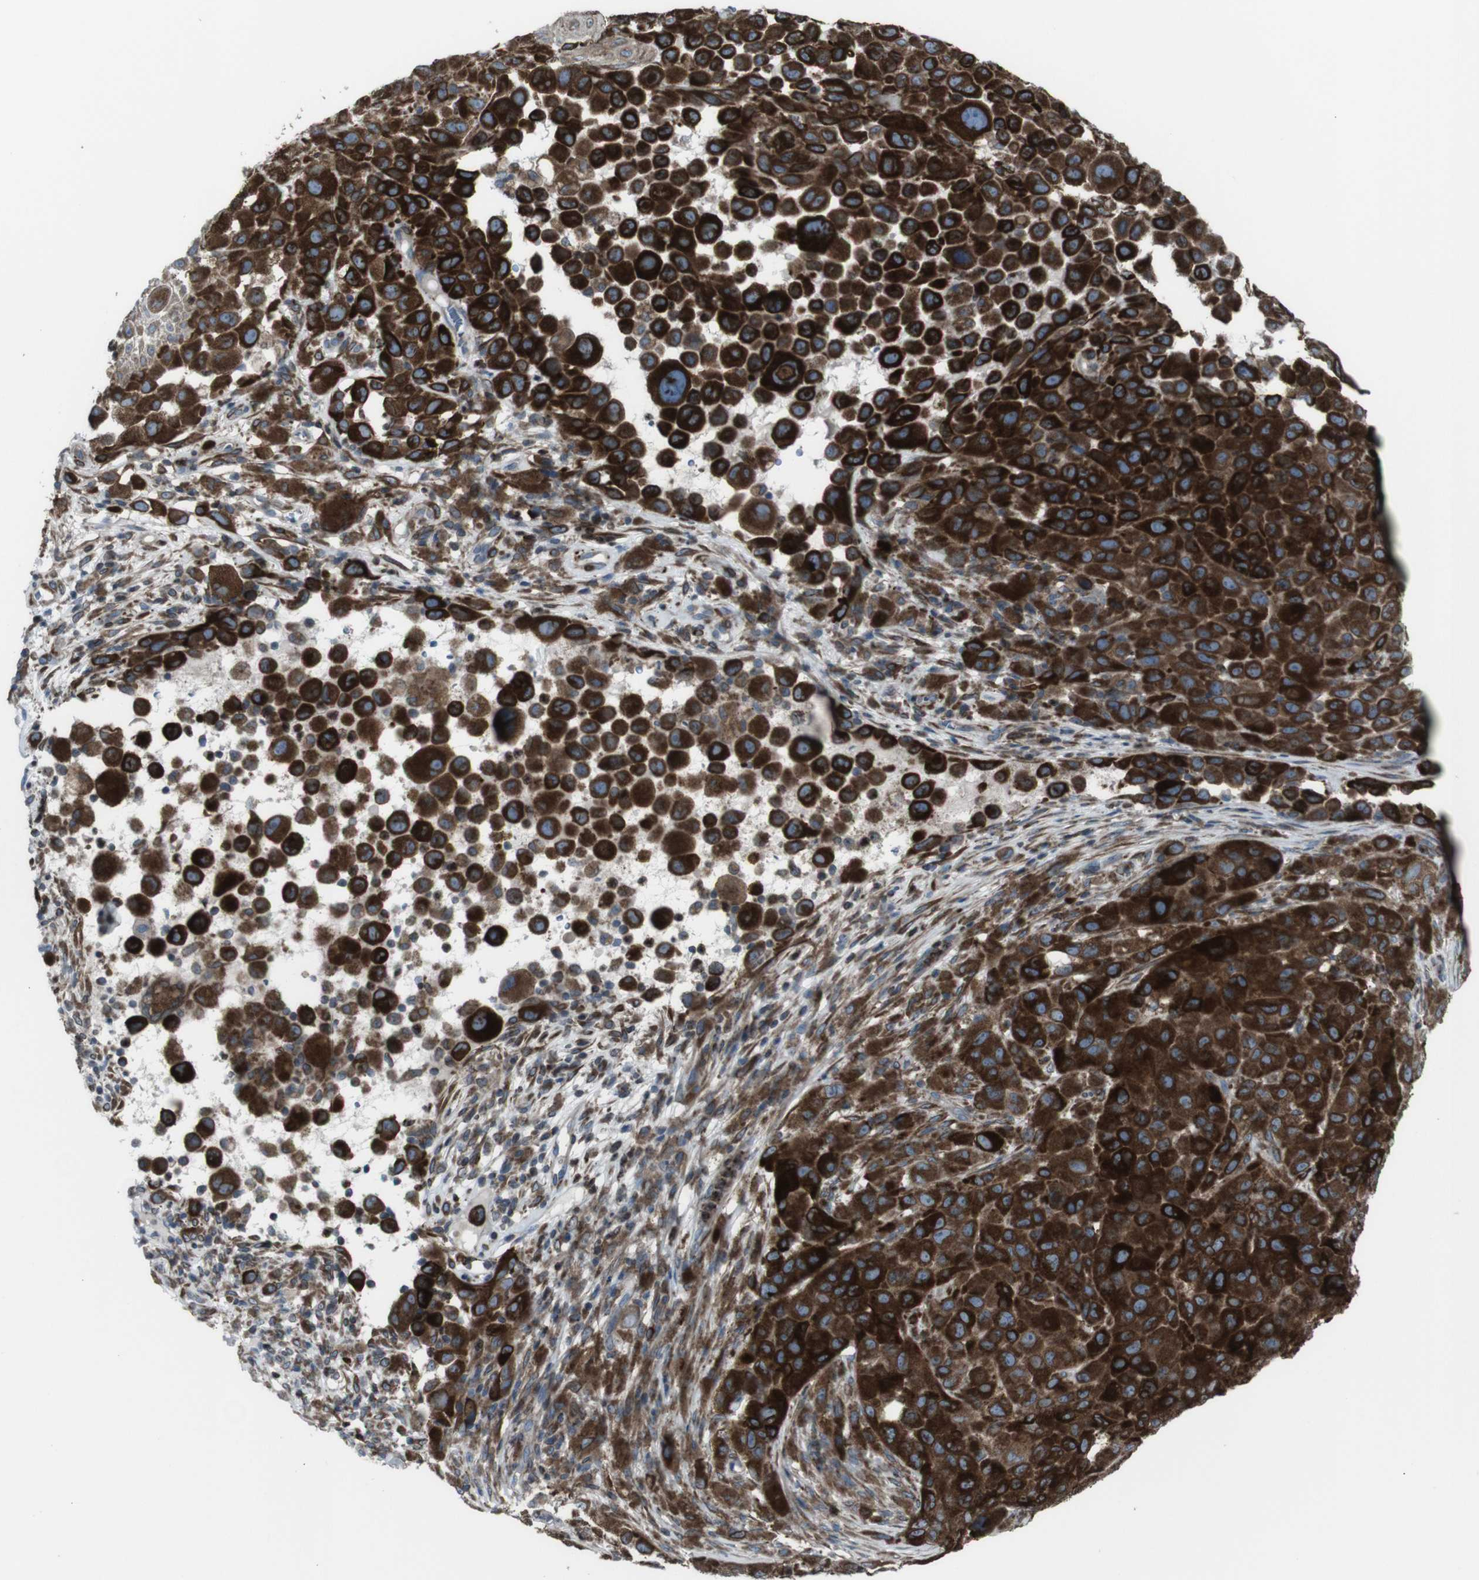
{"staining": {"intensity": "strong", "quantity": ">75%", "location": "cytoplasmic/membranous"}, "tissue": "melanoma", "cell_type": "Tumor cells", "image_type": "cancer", "snomed": [{"axis": "morphology", "description": "Malignant melanoma, NOS"}, {"axis": "topography", "description": "Skin"}], "caption": "Immunohistochemical staining of human melanoma exhibits high levels of strong cytoplasmic/membranous protein staining in about >75% of tumor cells. The protein of interest is shown in brown color, while the nuclei are stained blue.", "gene": "LNPK", "patient": {"sex": "male", "age": 96}}